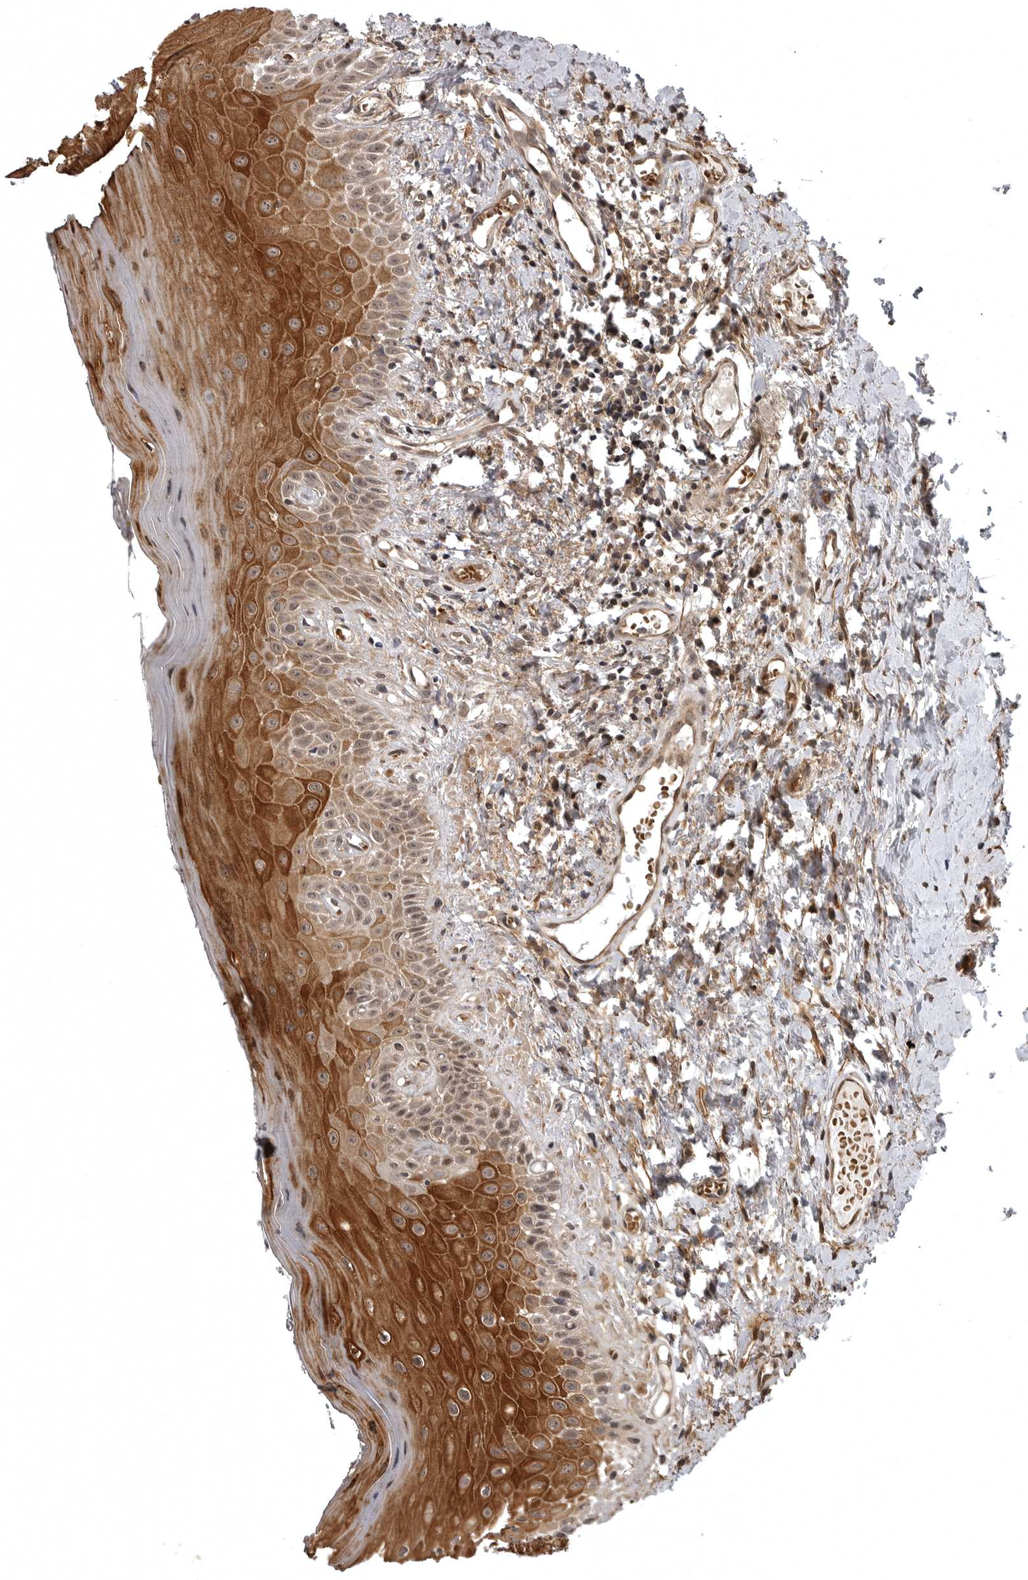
{"staining": {"intensity": "strong", "quantity": ">75%", "location": "cytoplasmic/membranous,nuclear"}, "tissue": "oral mucosa", "cell_type": "Squamous epithelial cells", "image_type": "normal", "snomed": [{"axis": "morphology", "description": "Normal tissue, NOS"}, {"axis": "topography", "description": "Oral tissue"}], "caption": "This photomicrograph reveals immunohistochemistry (IHC) staining of benign human oral mucosa, with high strong cytoplasmic/membranous,nuclear staining in approximately >75% of squamous epithelial cells.", "gene": "SNX16", "patient": {"sex": "male", "age": 66}}